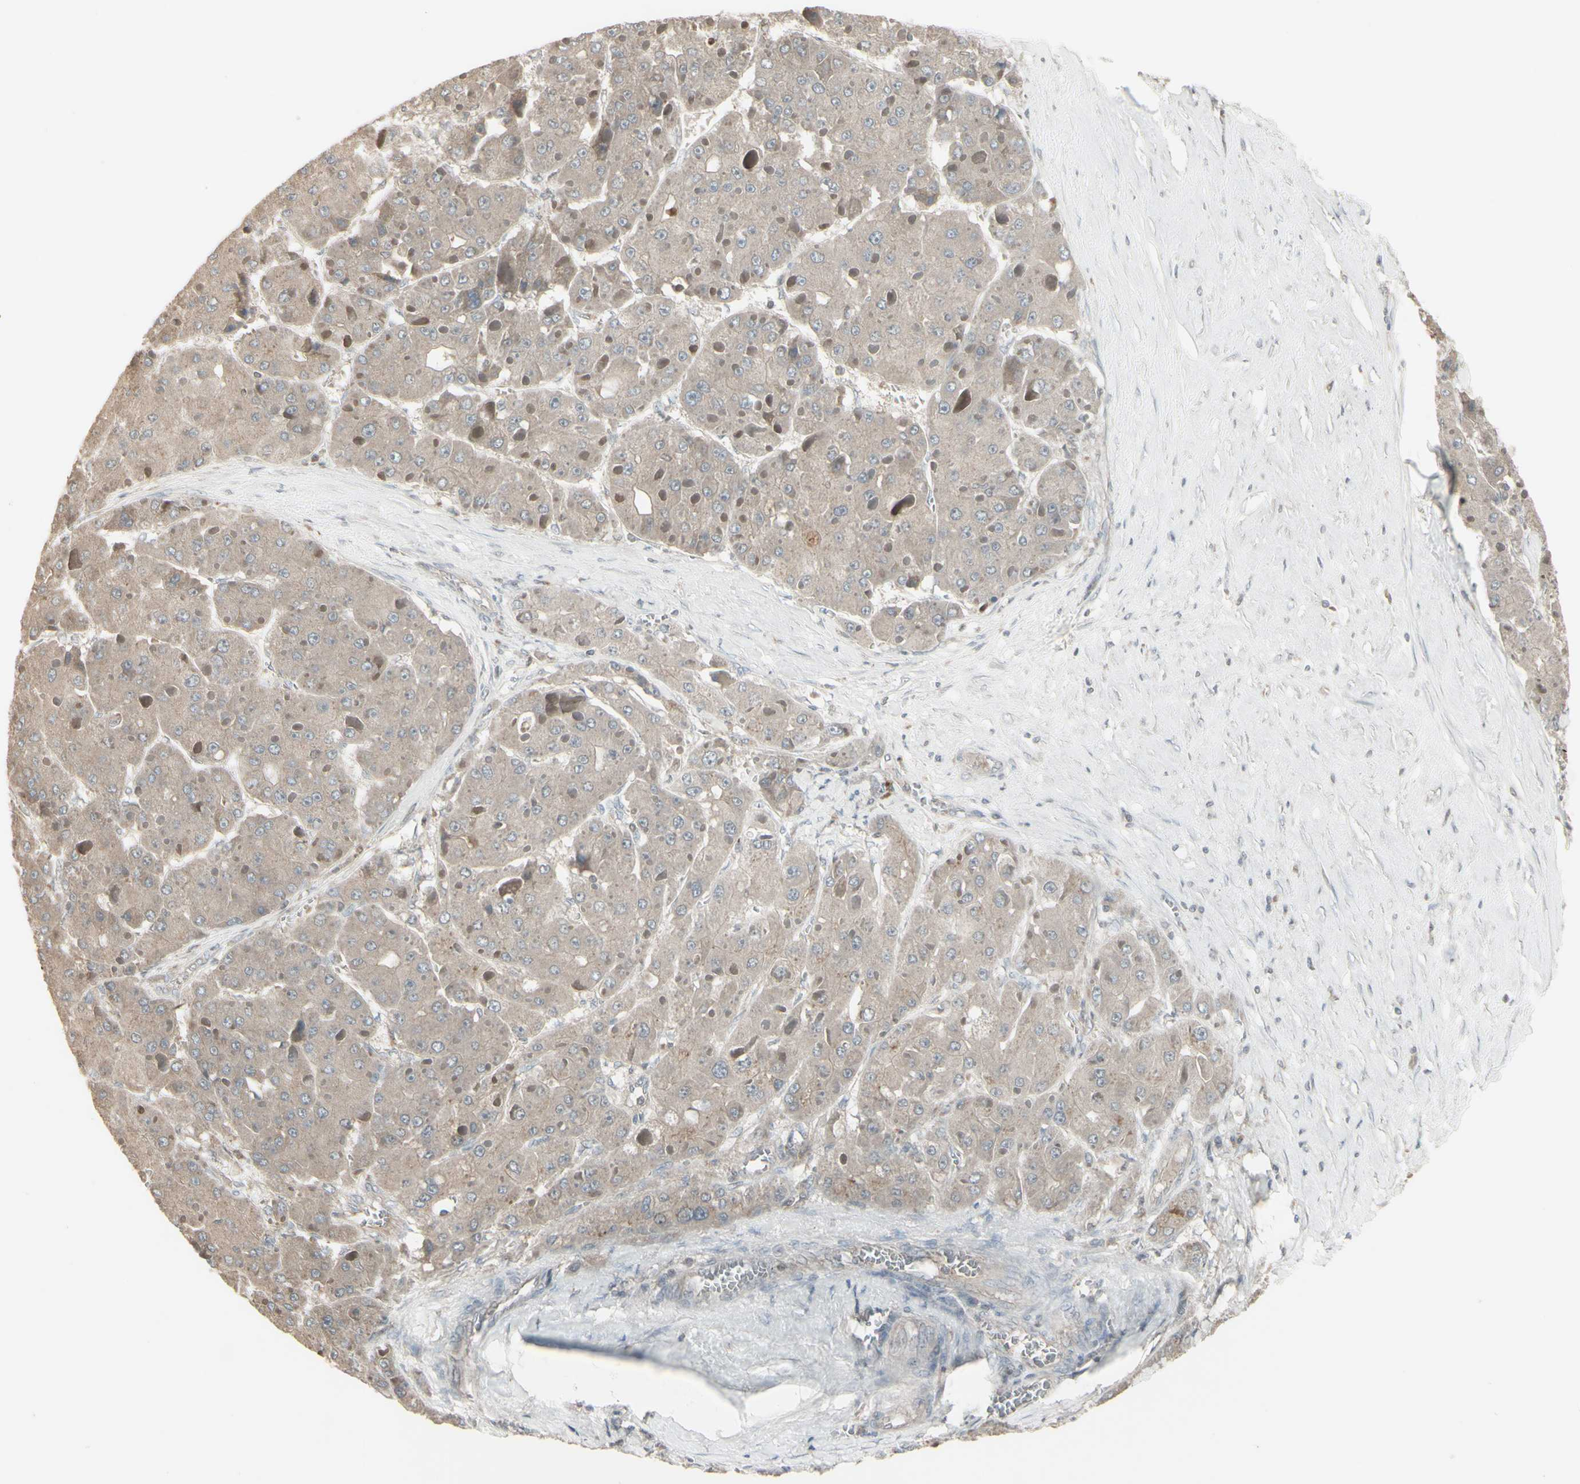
{"staining": {"intensity": "negative", "quantity": "none", "location": "none"}, "tissue": "liver cancer", "cell_type": "Tumor cells", "image_type": "cancer", "snomed": [{"axis": "morphology", "description": "Carcinoma, Hepatocellular, NOS"}, {"axis": "topography", "description": "Liver"}], "caption": "High magnification brightfield microscopy of liver cancer stained with DAB (3,3'-diaminobenzidine) (brown) and counterstained with hematoxylin (blue): tumor cells show no significant expression.", "gene": "CSK", "patient": {"sex": "female", "age": 73}}